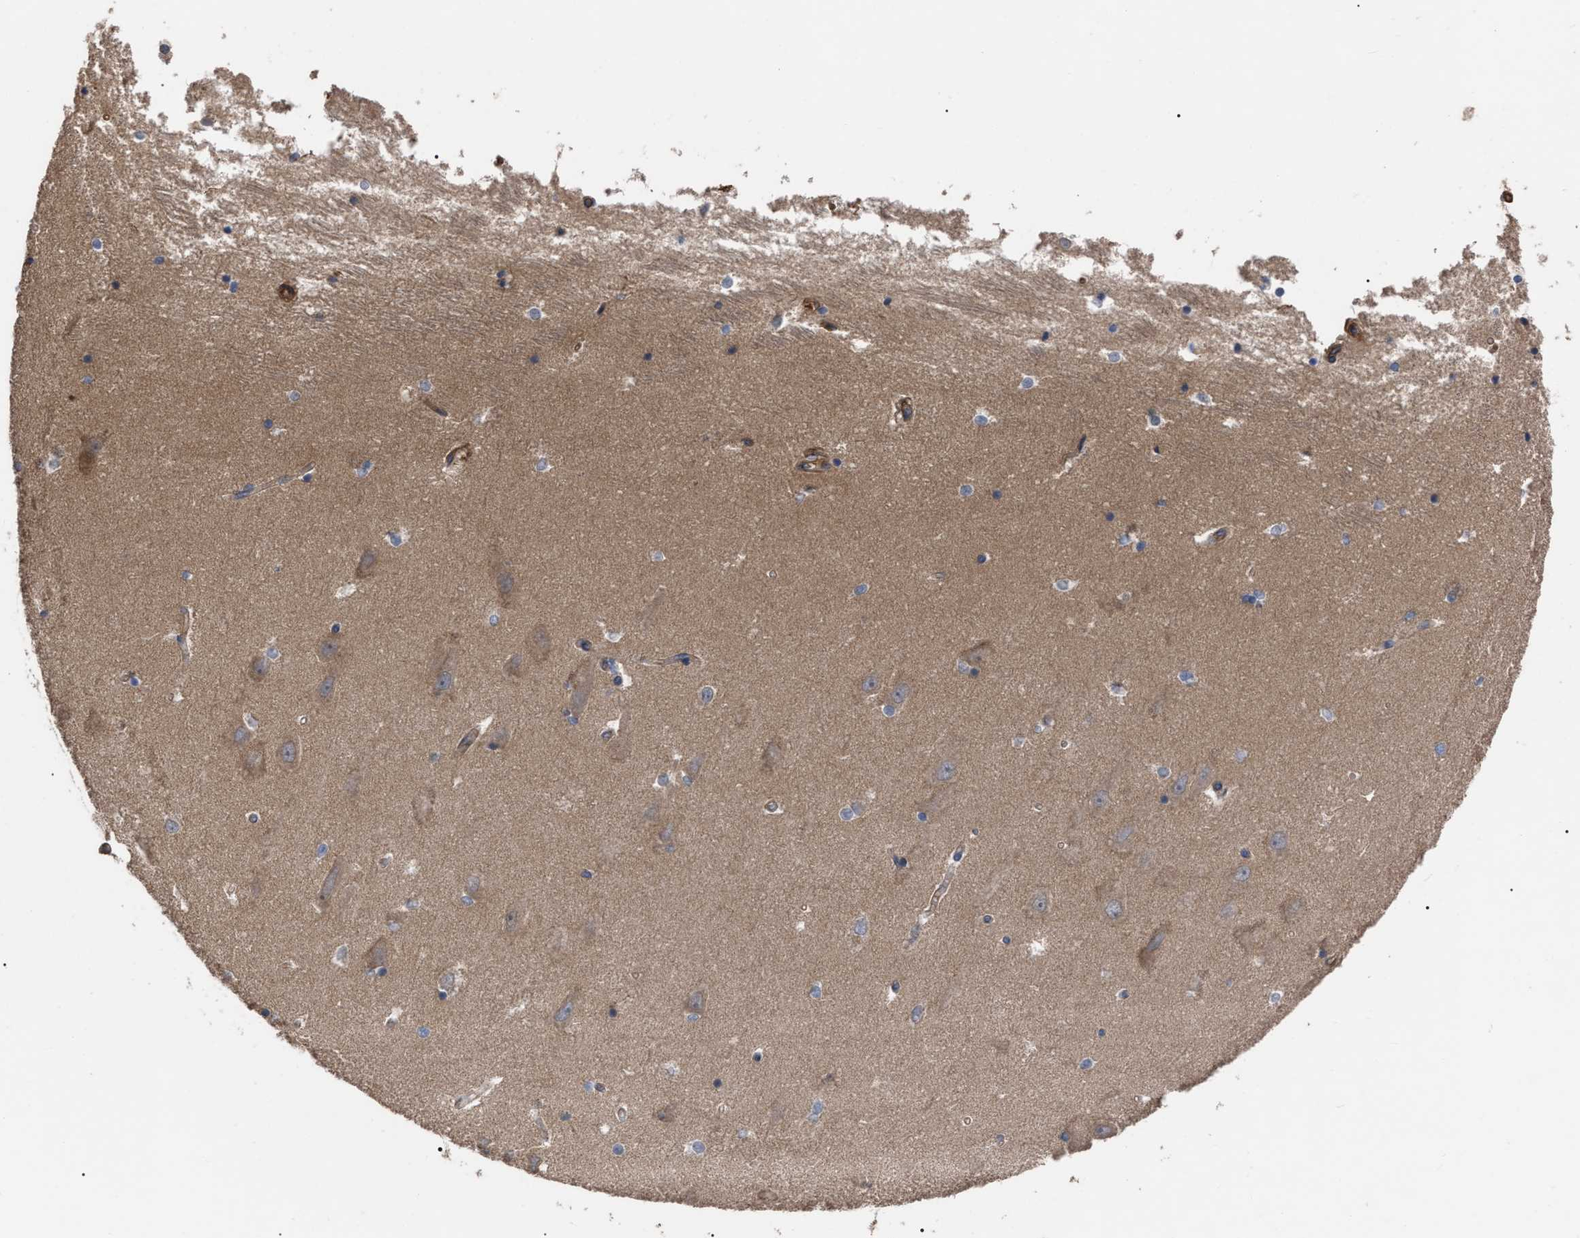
{"staining": {"intensity": "weak", "quantity": "<25%", "location": "cytoplasmic/membranous"}, "tissue": "hippocampus", "cell_type": "Glial cells", "image_type": "normal", "snomed": [{"axis": "morphology", "description": "Normal tissue, NOS"}, {"axis": "topography", "description": "Hippocampus"}], "caption": "Immunohistochemistry image of benign human hippocampus stained for a protein (brown), which displays no staining in glial cells. (DAB (3,3'-diaminobenzidine) IHC, high magnification).", "gene": "BTN2A1", "patient": {"sex": "male", "age": 45}}